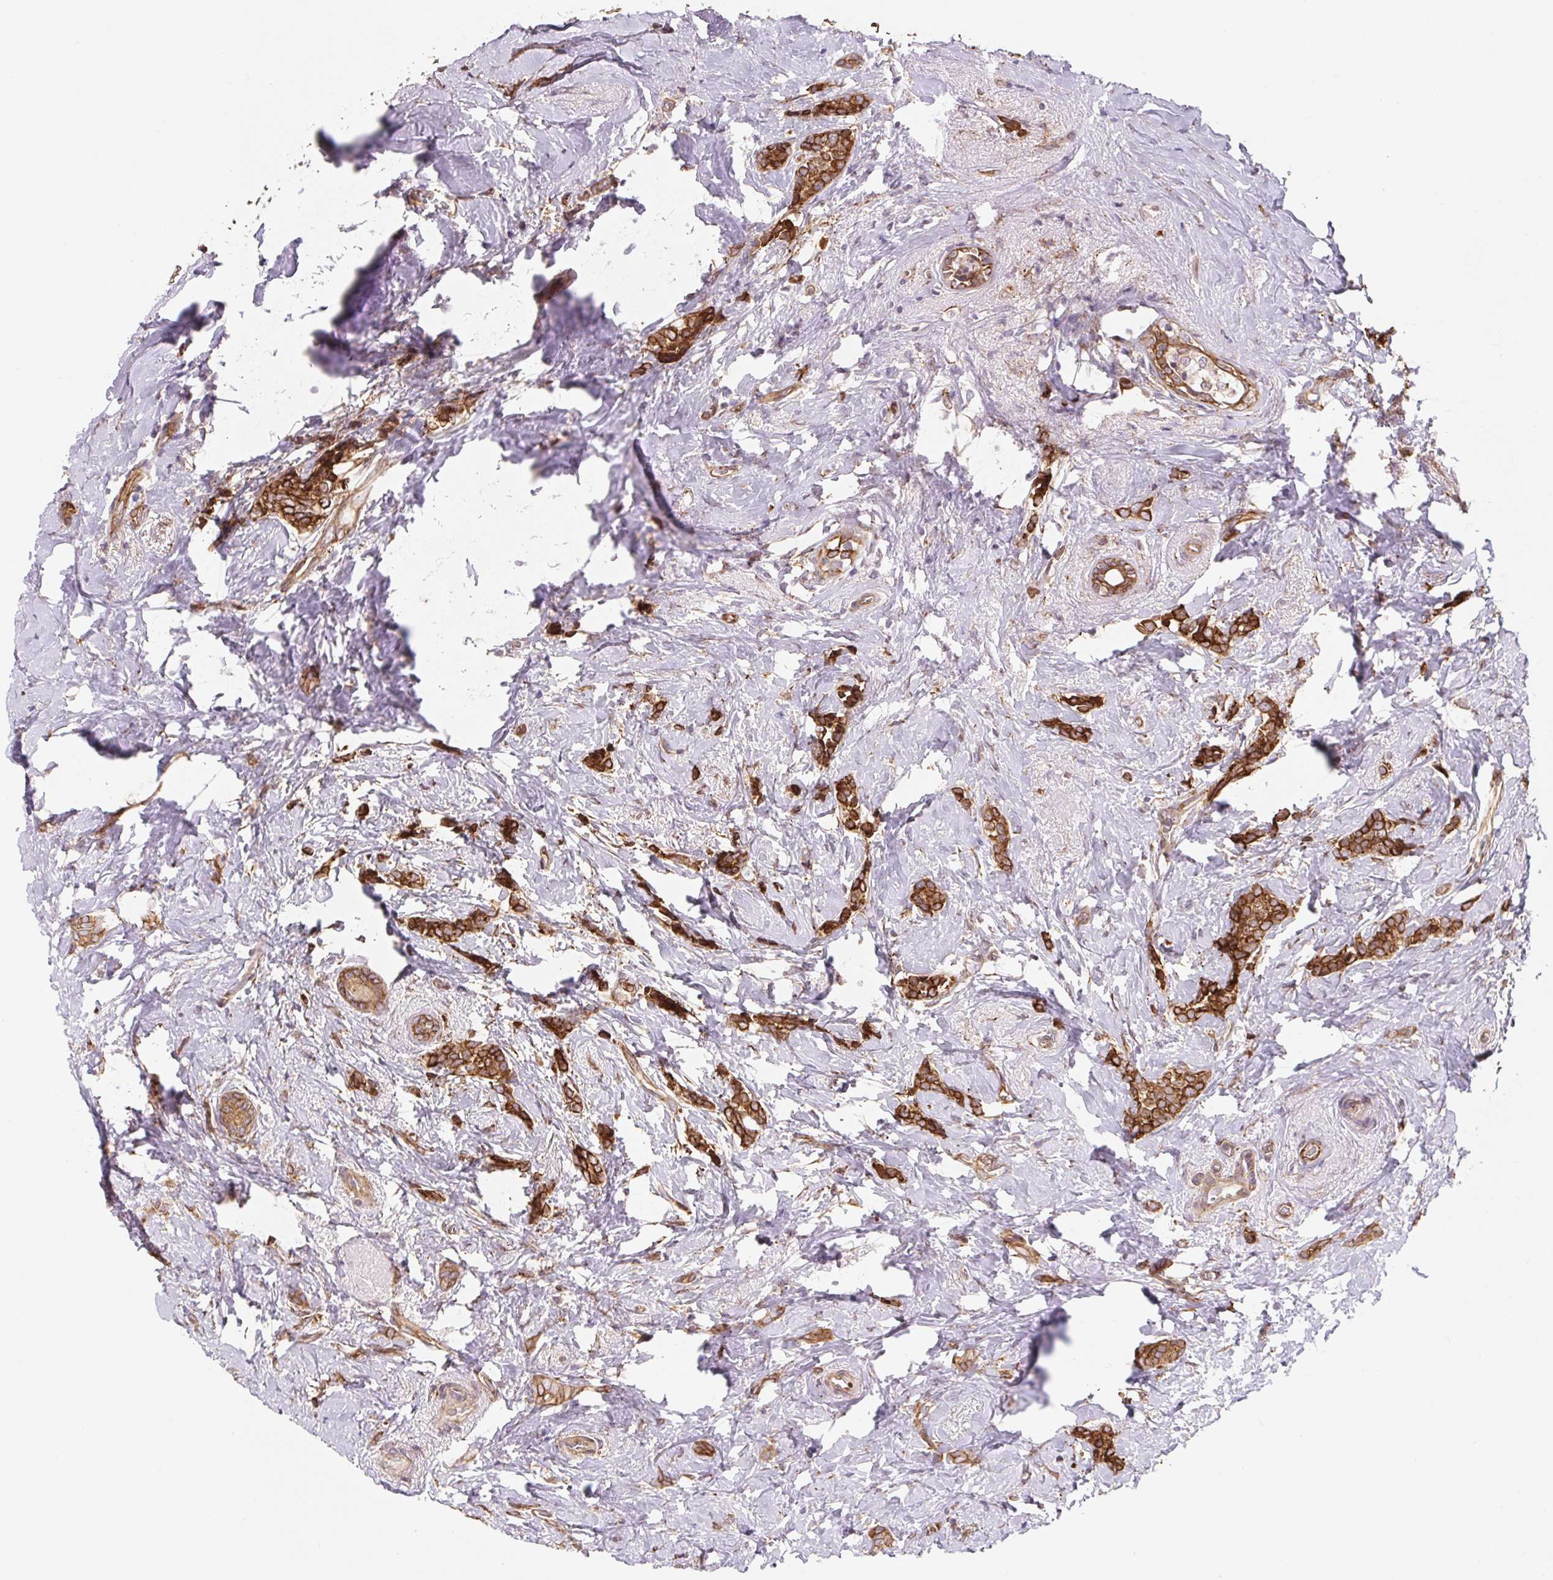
{"staining": {"intensity": "strong", "quantity": ">75%", "location": "cytoplasmic/membranous"}, "tissue": "breast cancer", "cell_type": "Tumor cells", "image_type": "cancer", "snomed": [{"axis": "morphology", "description": "Normal tissue, NOS"}, {"axis": "morphology", "description": "Duct carcinoma"}, {"axis": "topography", "description": "Breast"}], "caption": "A high amount of strong cytoplasmic/membranous expression is present in approximately >75% of tumor cells in breast infiltrating ductal carcinoma tissue.", "gene": "LYPD5", "patient": {"sex": "female", "age": 77}}